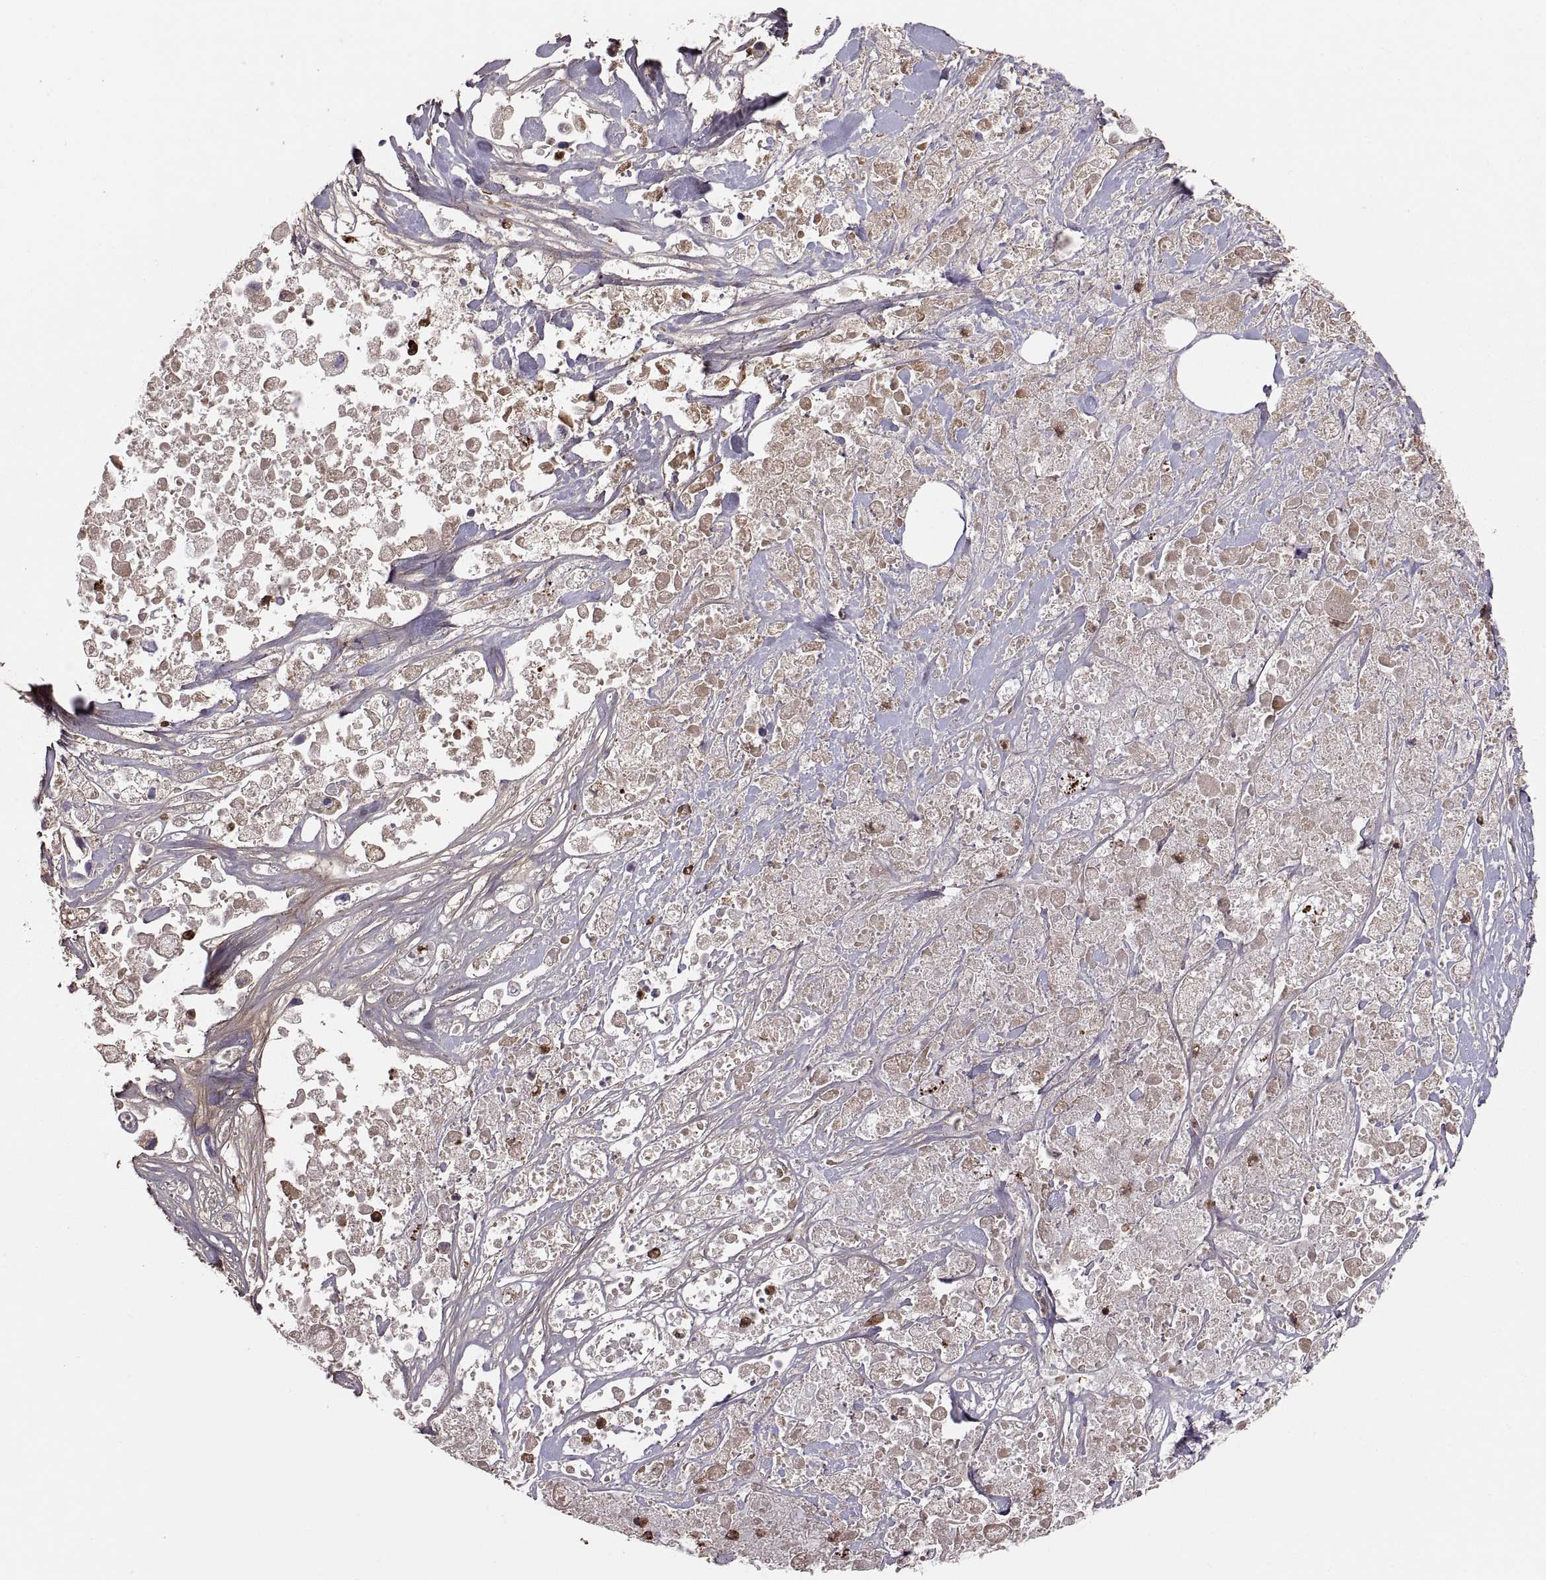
{"staining": {"intensity": "moderate", "quantity": "25%-75%", "location": "cytoplasmic/membranous"}, "tissue": "pancreatic cancer", "cell_type": "Tumor cells", "image_type": "cancer", "snomed": [{"axis": "morphology", "description": "Adenocarcinoma, NOS"}, {"axis": "topography", "description": "Pancreas"}], "caption": "Immunohistochemical staining of human pancreatic adenocarcinoma reveals moderate cytoplasmic/membranous protein positivity in about 25%-75% of tumor cells.", "gene": "TESC", "patient": {"sex": "male", "age": 44}}